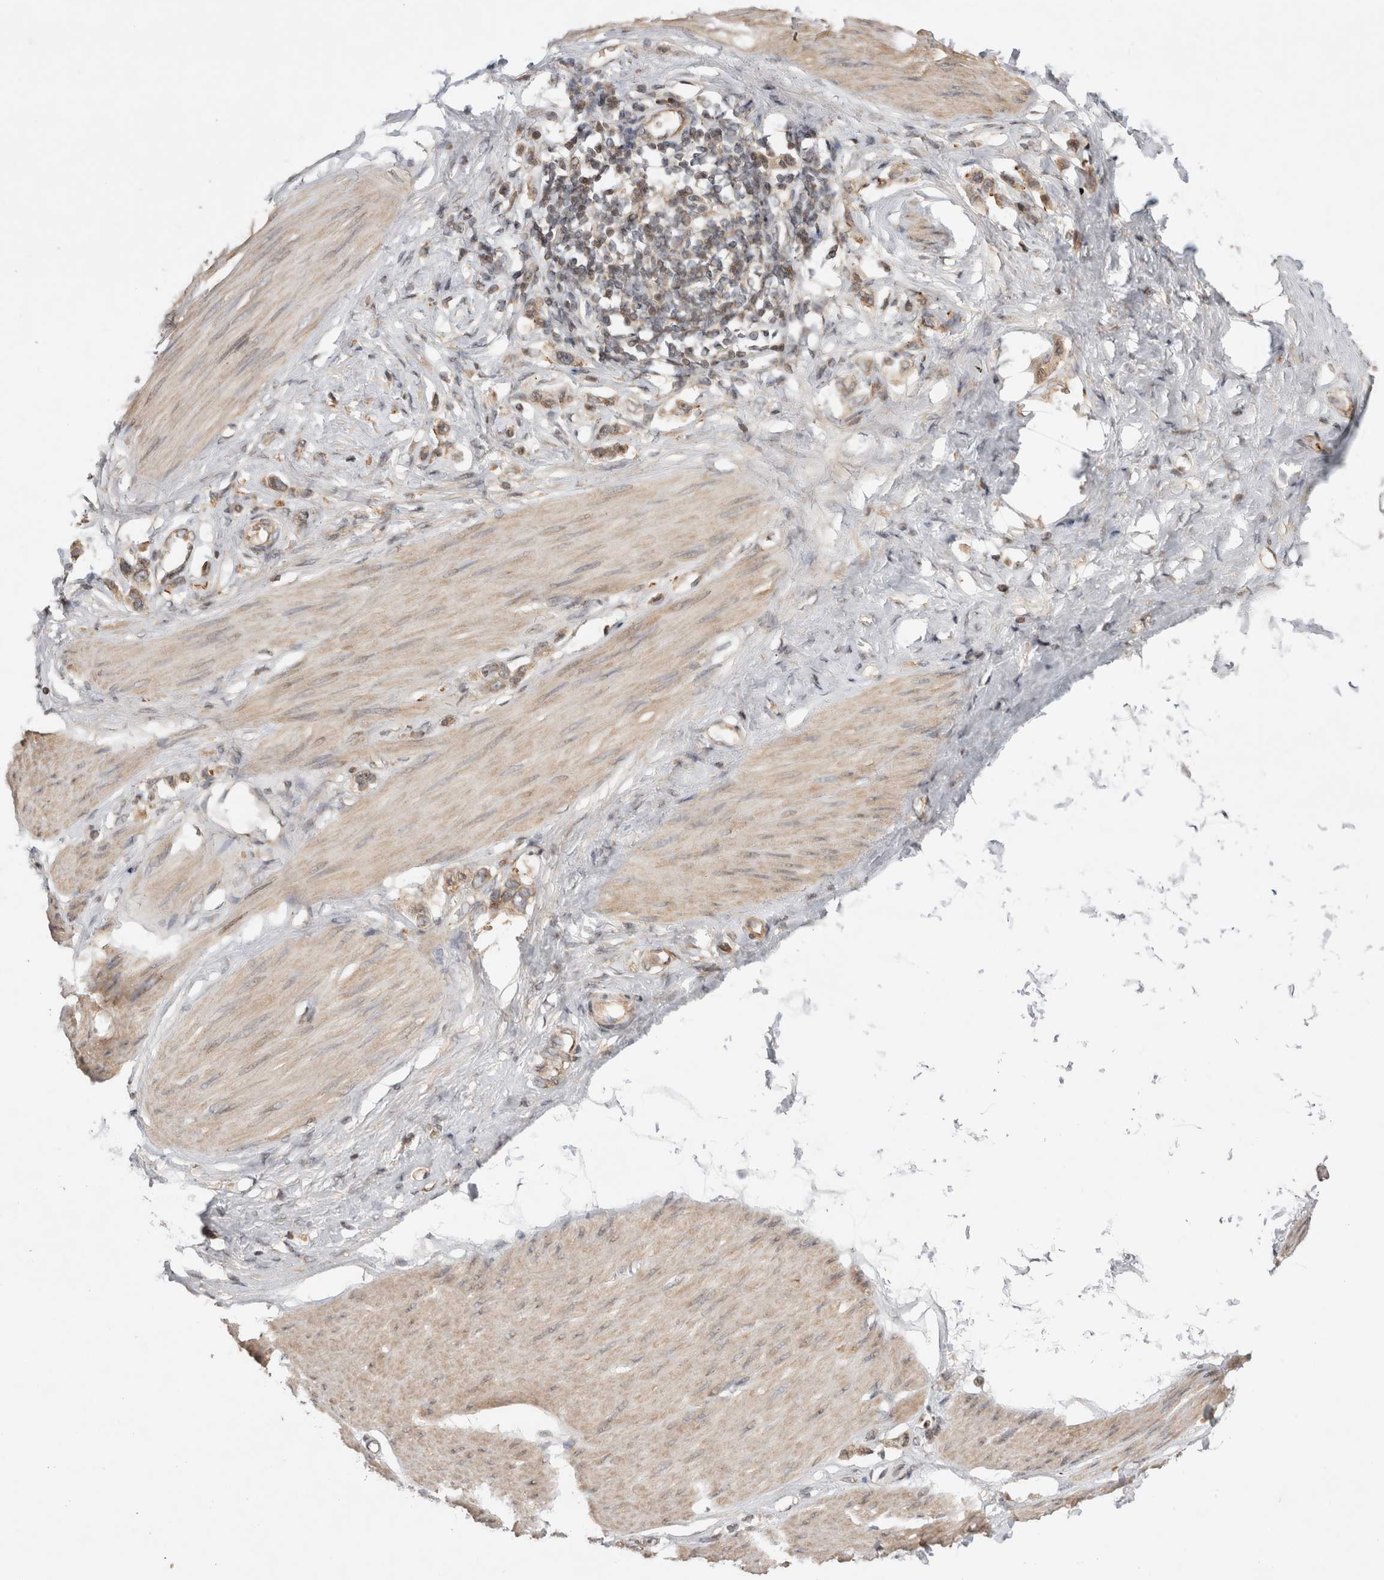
{"staining": {"intensity": "moderate", "quantity": ">75%", "location": "cytoplasmic/membranous"}, "tissue": "stomach cancer", "cell_type": "Tumor cells", "image_type": "cancer", "snomed": [{"axis": "morphology", "description": "Adenocarcinoma, NOS"}, {"axis": "topography", "description": "Stomach"}], "caption": "Moderate cytoplasmic/membranous expression is appreciated in approximately >75% of tumor cells in adenocarcinoma (stomach). (brown staining indicates protein expression, while blue staining denotes nuclei).", "gene": "EIF2AK1", "patient": {"sex": "female", "age": 65}}